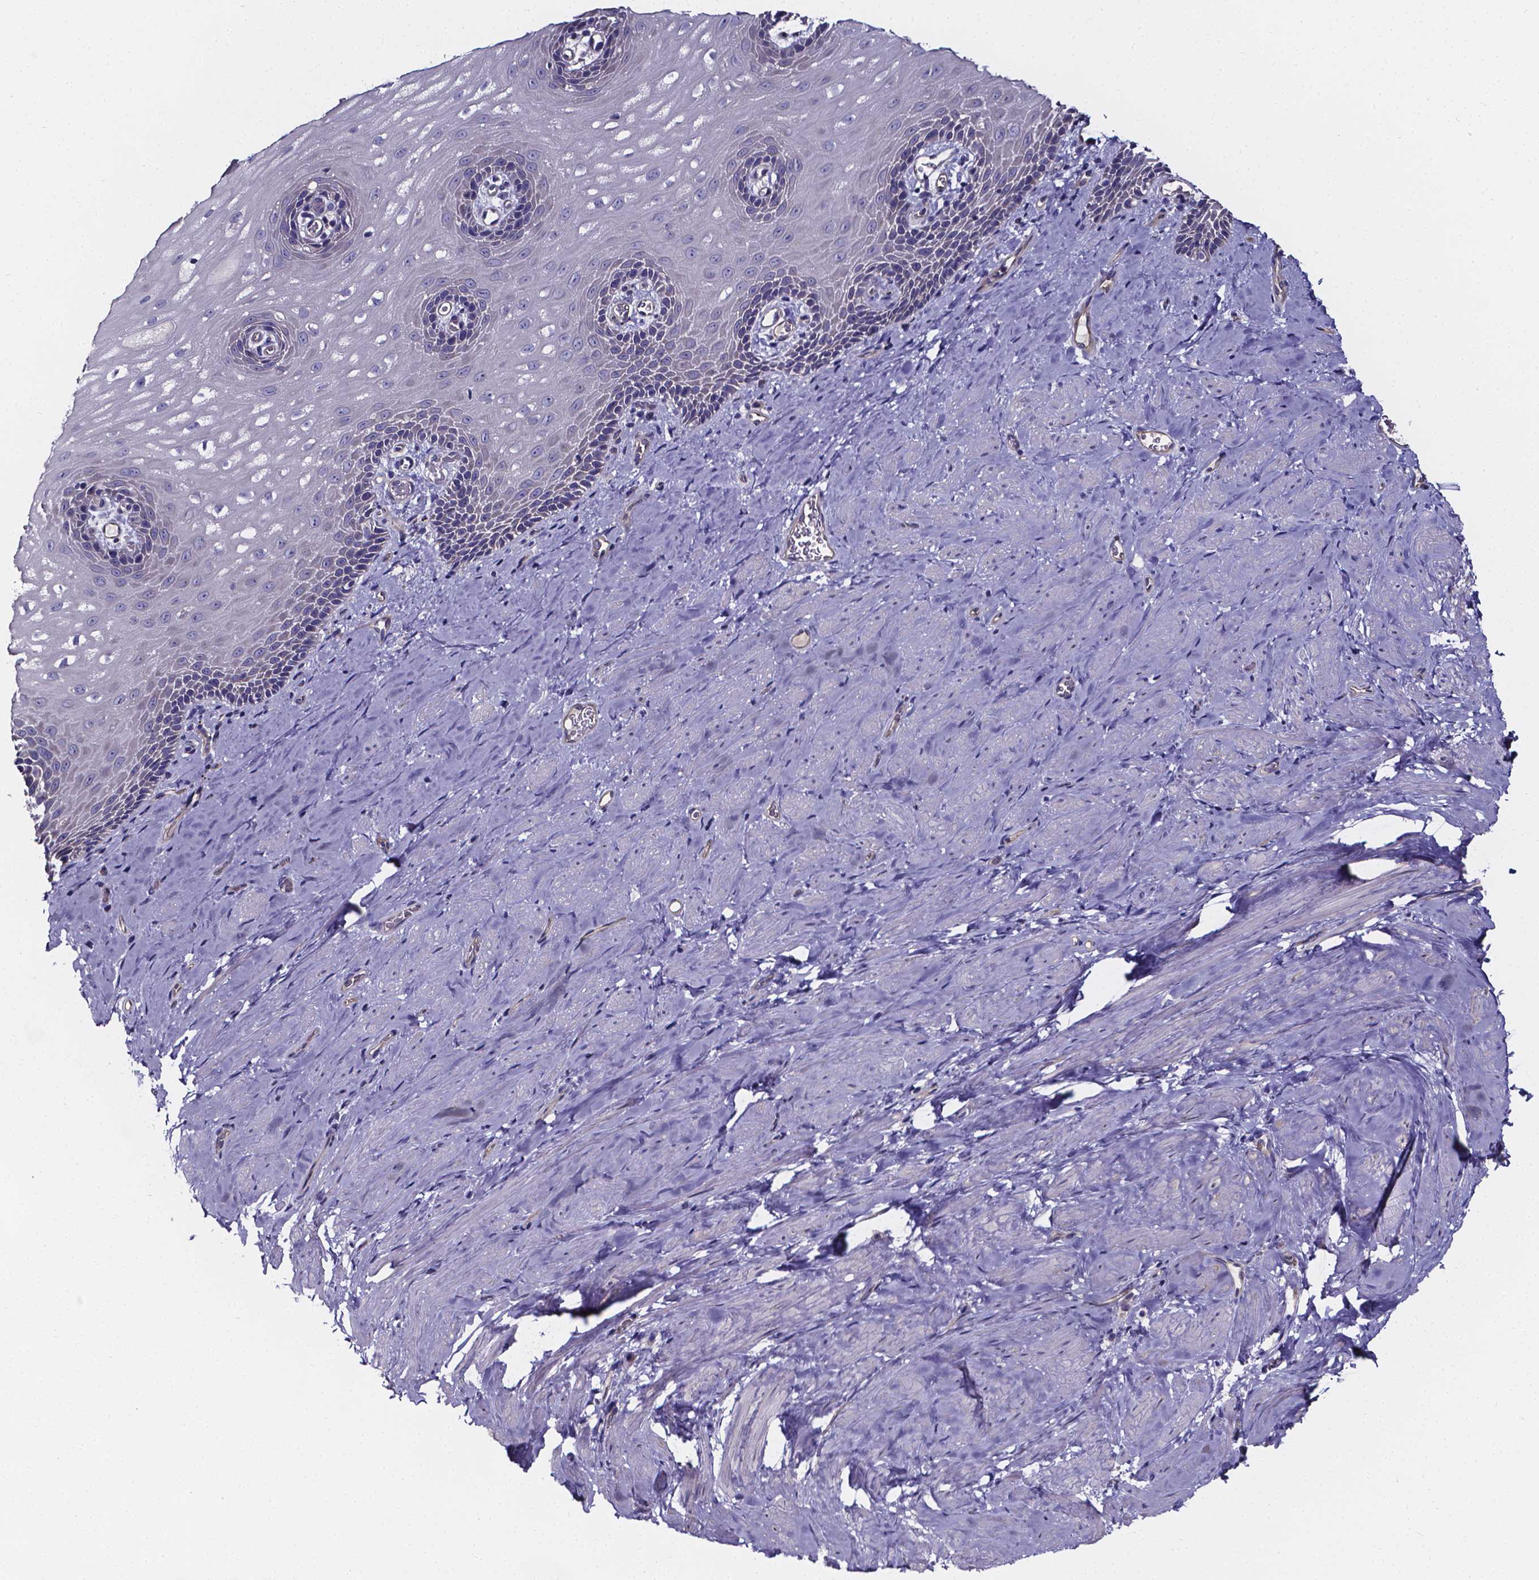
{"staining": {"intensity": "negative", "quantity": "none", "location": "none"}, "tissue": "esophagus", "cell_type": "Squamous epithelial cells", "image_type": "normal", "snomed": [{"axis": "morphology", "description": "Normal tissue, NOS"}, {"axis": "topography", "description": "Esophagus"}], "caption": "Immunohistochemistry (IHC) image of benign human esophagus stained for a protein (brown), which demonstrates no staining in squamous epithelial cells. (Stains: DAB (3,3'-diaminobenzidine) immunohistochemistry (IHC) with hematoxylin counter stain, Microscopy: brightfield microscopy at high magnification).", "gene": "CACNG8", "patient": {"sex": "male", "age": 64}}